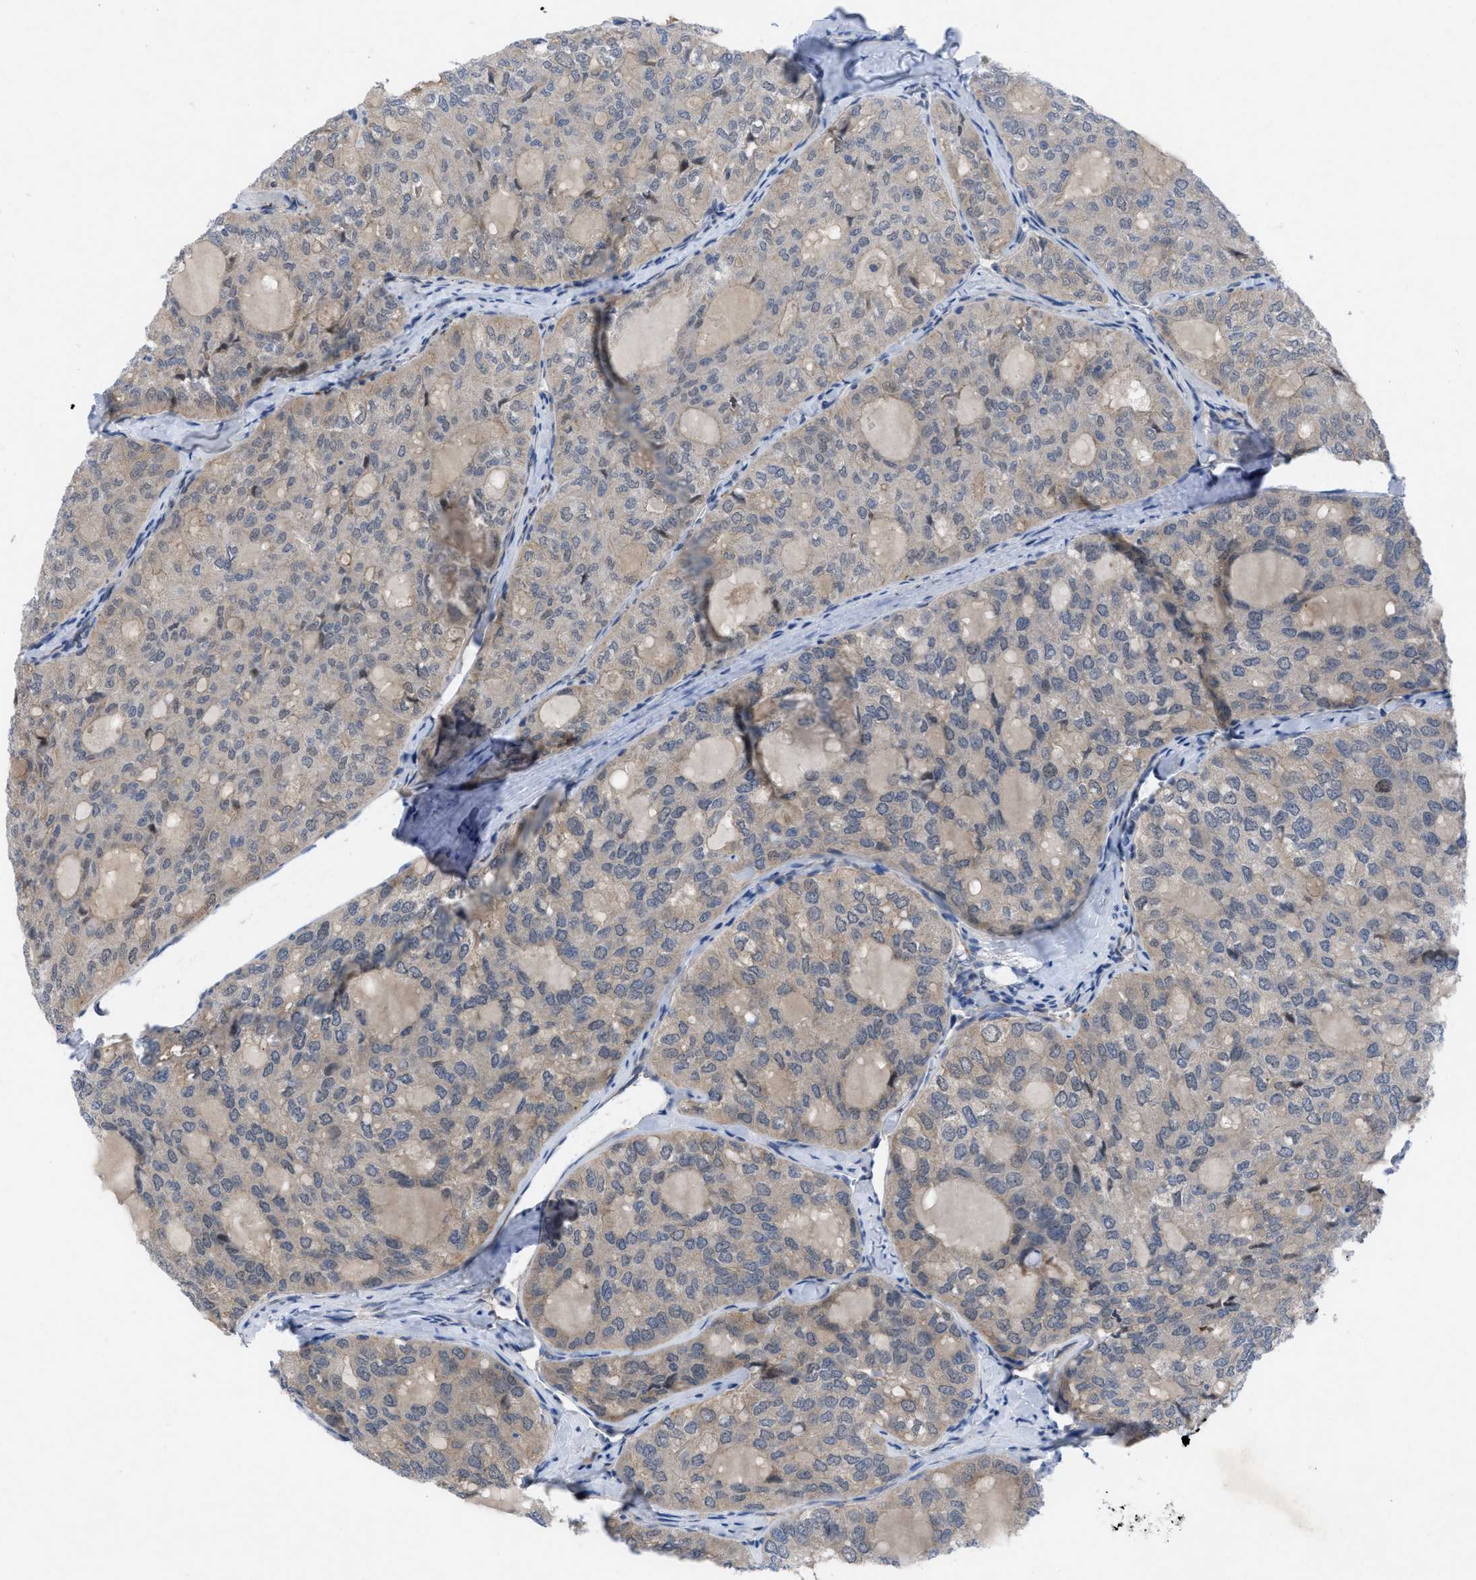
{"staining": {"intensity": "negative", "quantity": "none", "location": "none"}, "tissue": "thyroid cancer", "cell_type": "Tumor cells", "image_type": "cancer", "snomed": [{"axis": "morphology", "description": "Follicular adenoma carcinoma, NOS"}, {"axis": "topography", "description": "Thyroid gland"}], "caption": "Tumor cells show no significant positivity in follicular adenoma carcinoma (thyroid).", "gene": "IL17RE", "patient": {"sex": "male", "age": 75}}